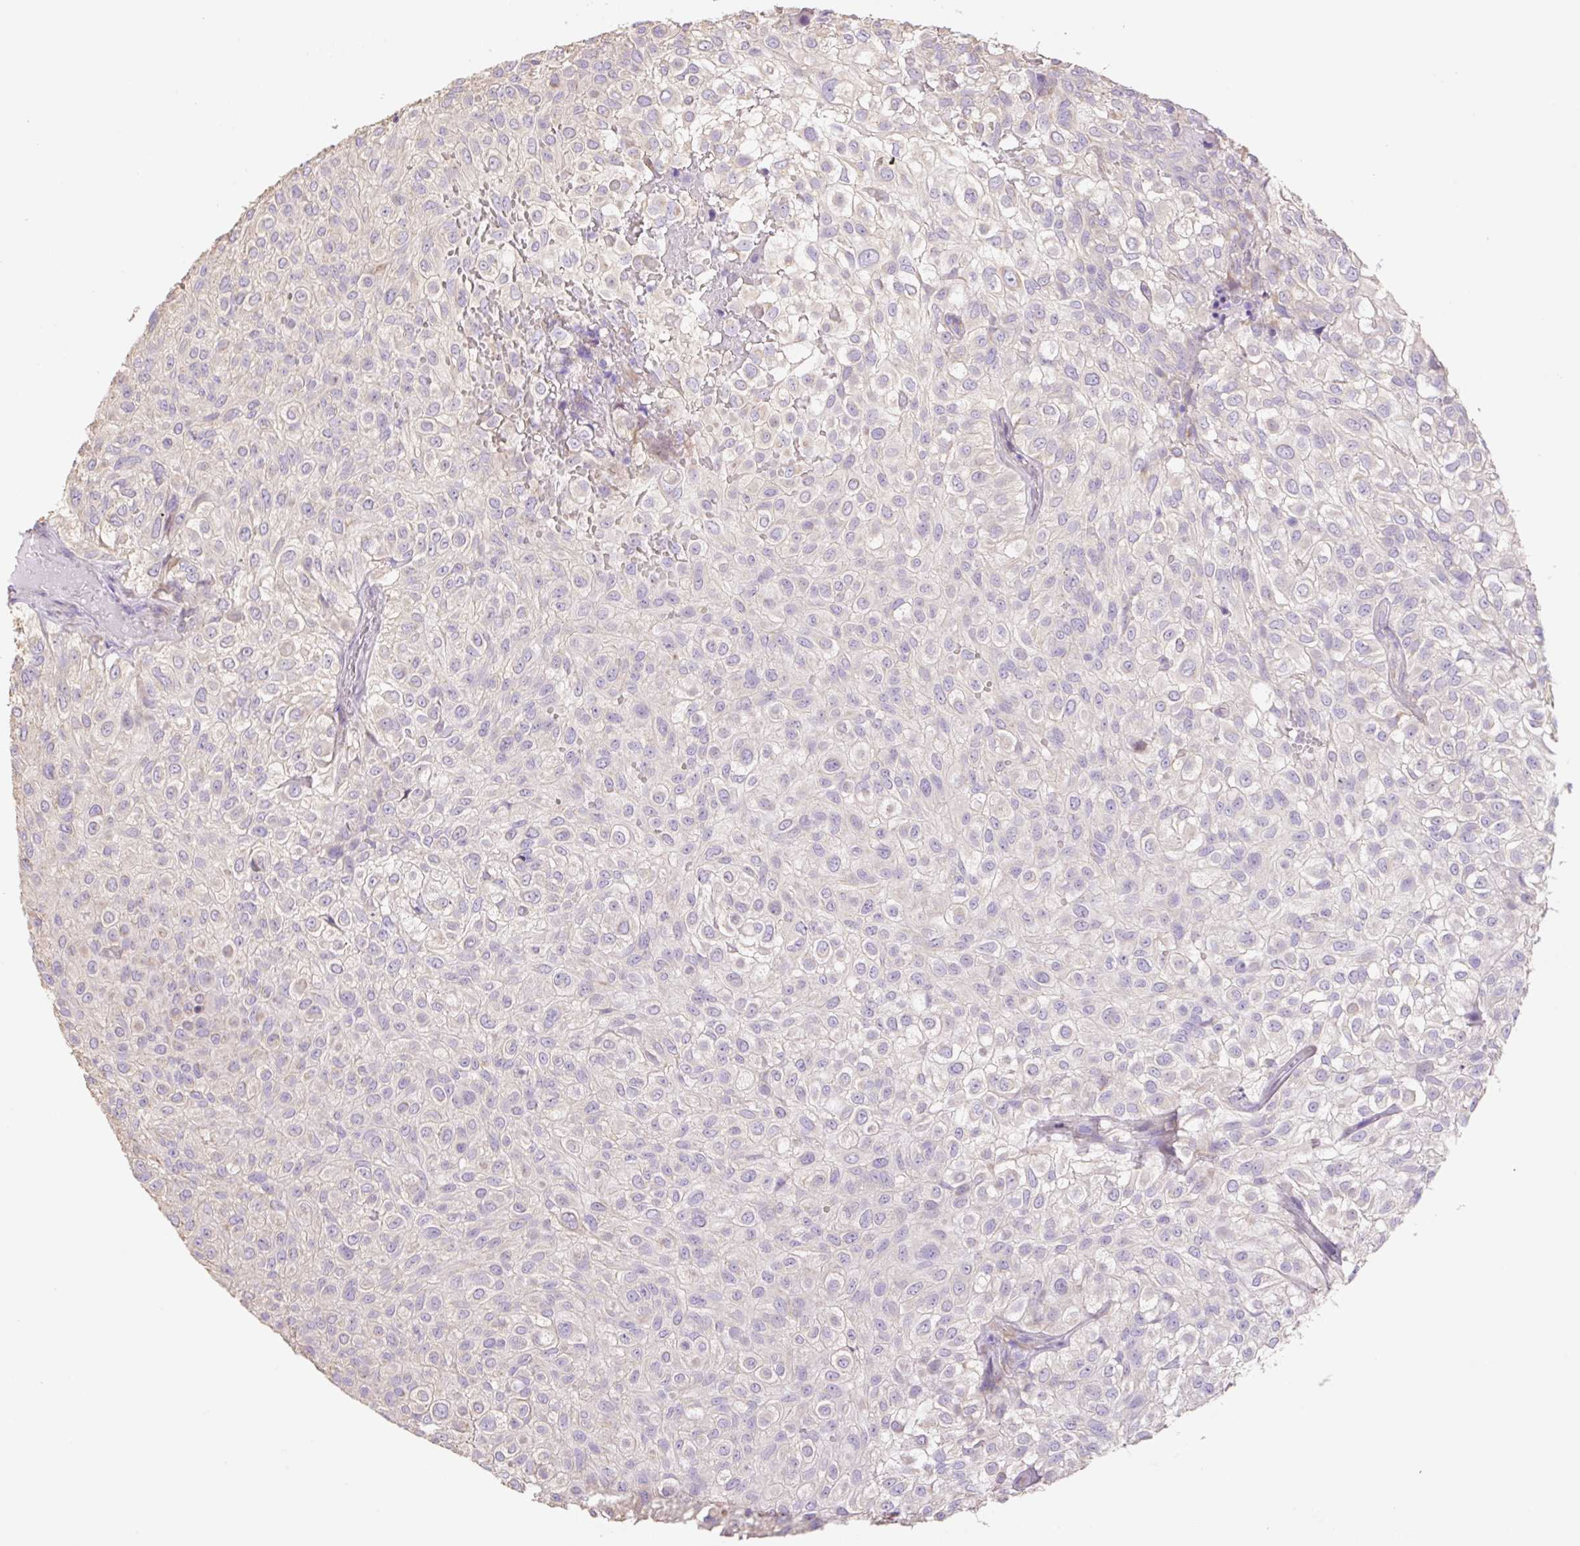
{"staining": {"intensity": "negative", "quantity": "none", "location": "none"}, "tissue": "urothelial cancer", "cell_type": "Tumor cells", "image_type": "cancer", "snomed": [{"axis": "morphology", "description": "Urothelial carcinoma, High grade"}, {"axis": "topography", "description": "Urinary bladder"}], "caption": "This is an immunohistochemistry (IHC) image of human urothelial carcinoma (high-grade). There is no positivity in tumor cells.", "gene": "COPZ2", "patient": {"sex": "male", "age": 56}}